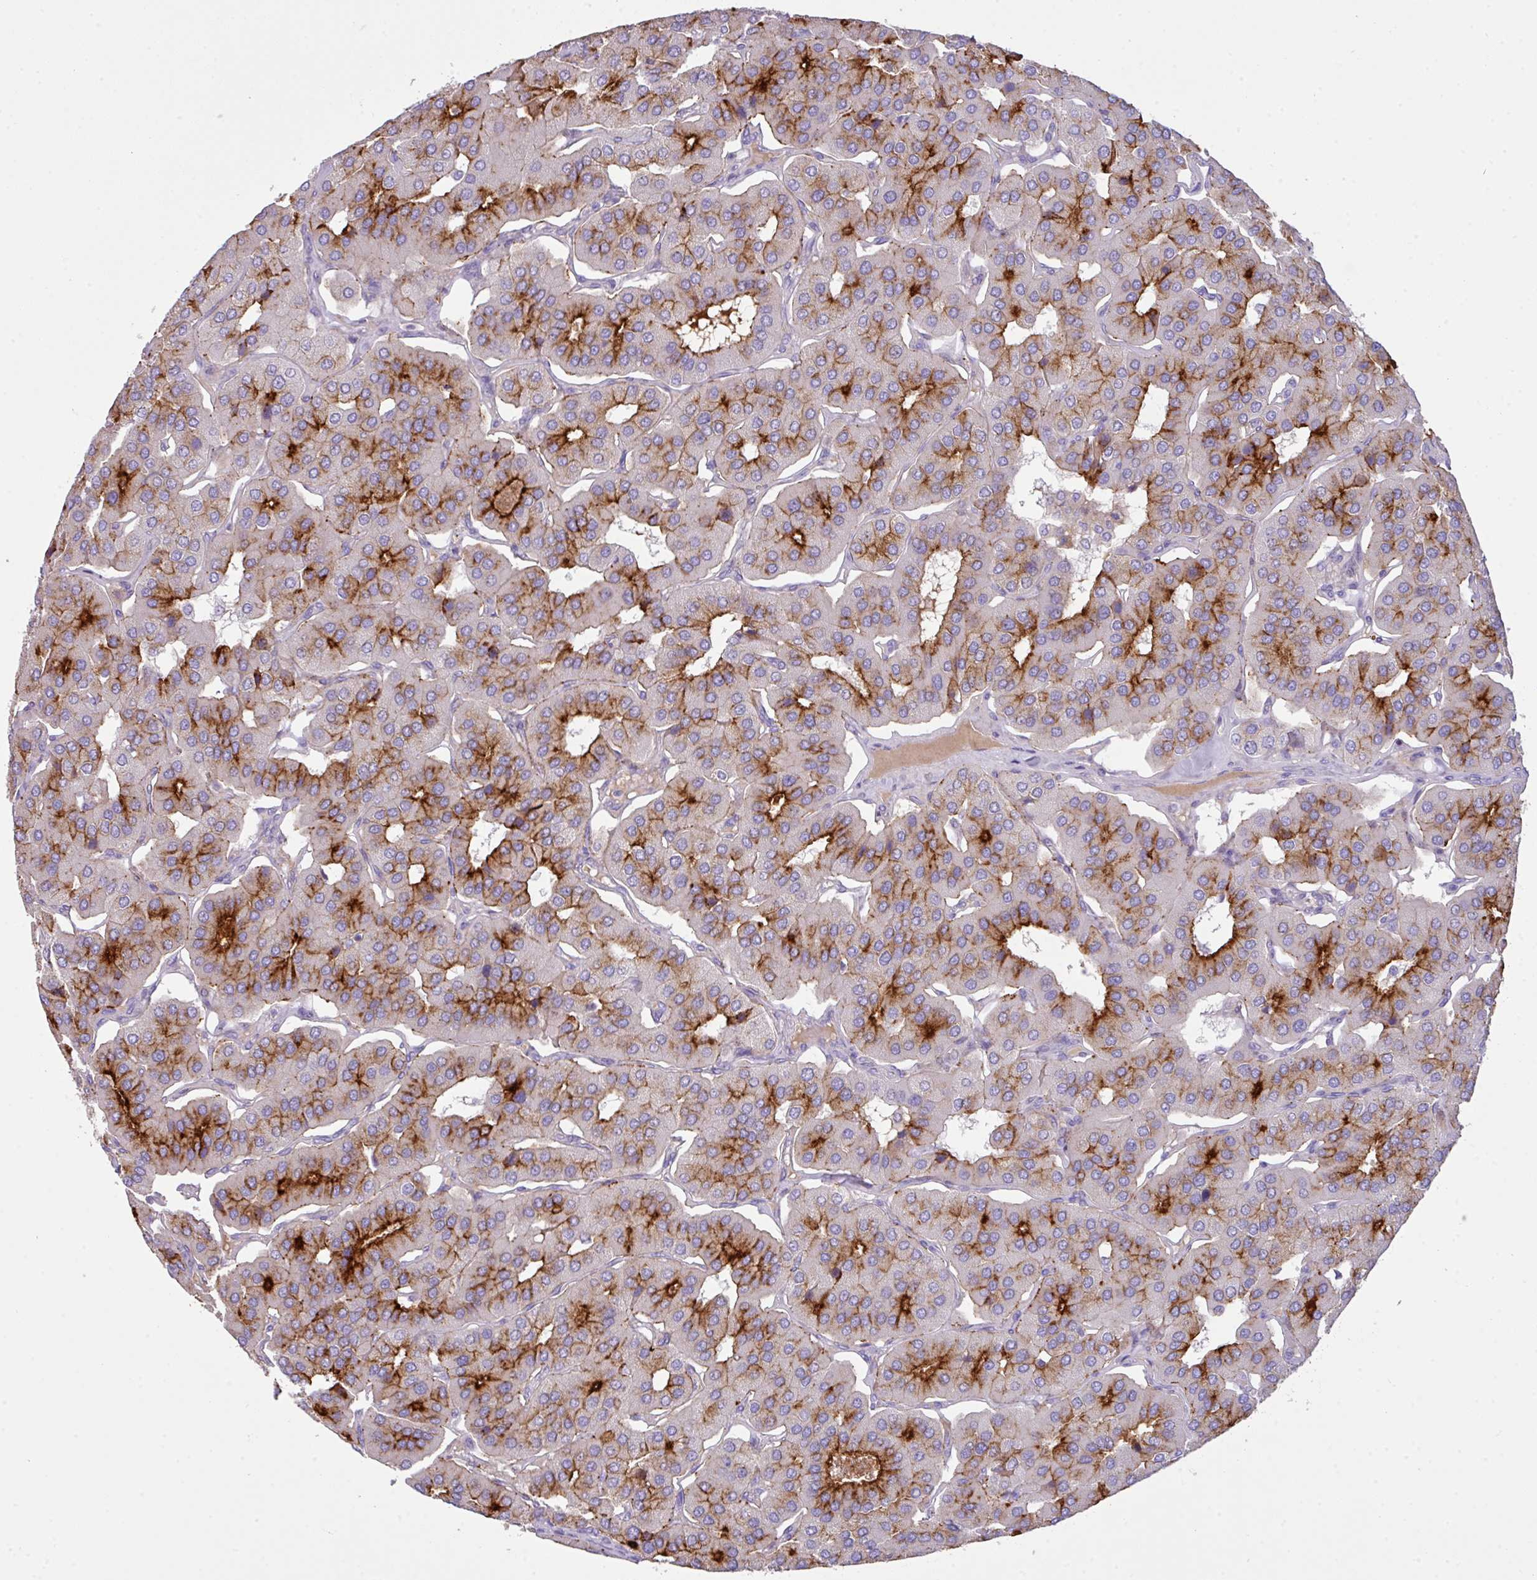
{"staining": {"intensity": "strong", "quantity": "<25%", "location": "cytoplasmic/membranous"}, "tissue": "parathyroid gland", "cell_type": "Glandular cells", "image_type": "normal", "snomed": [{"axis": "morphology", "description": "Normal tissue, NOS"}, {"axis": "morphology", "description": "Adenoma, NOS"}, {"axis": "topography", "description": "Parathyroid gland"}], "caption": "Immunohistochemical staining of unremarkable human parathyroid gland shows medium levels of strong cytoplasmic/membranous positivity in about <25% of glandular cells. (DAB IHC with brightfield microscopy, high magnification).", "gene": "OR6C6", "patient": {"sex": "female", "age": 86}}